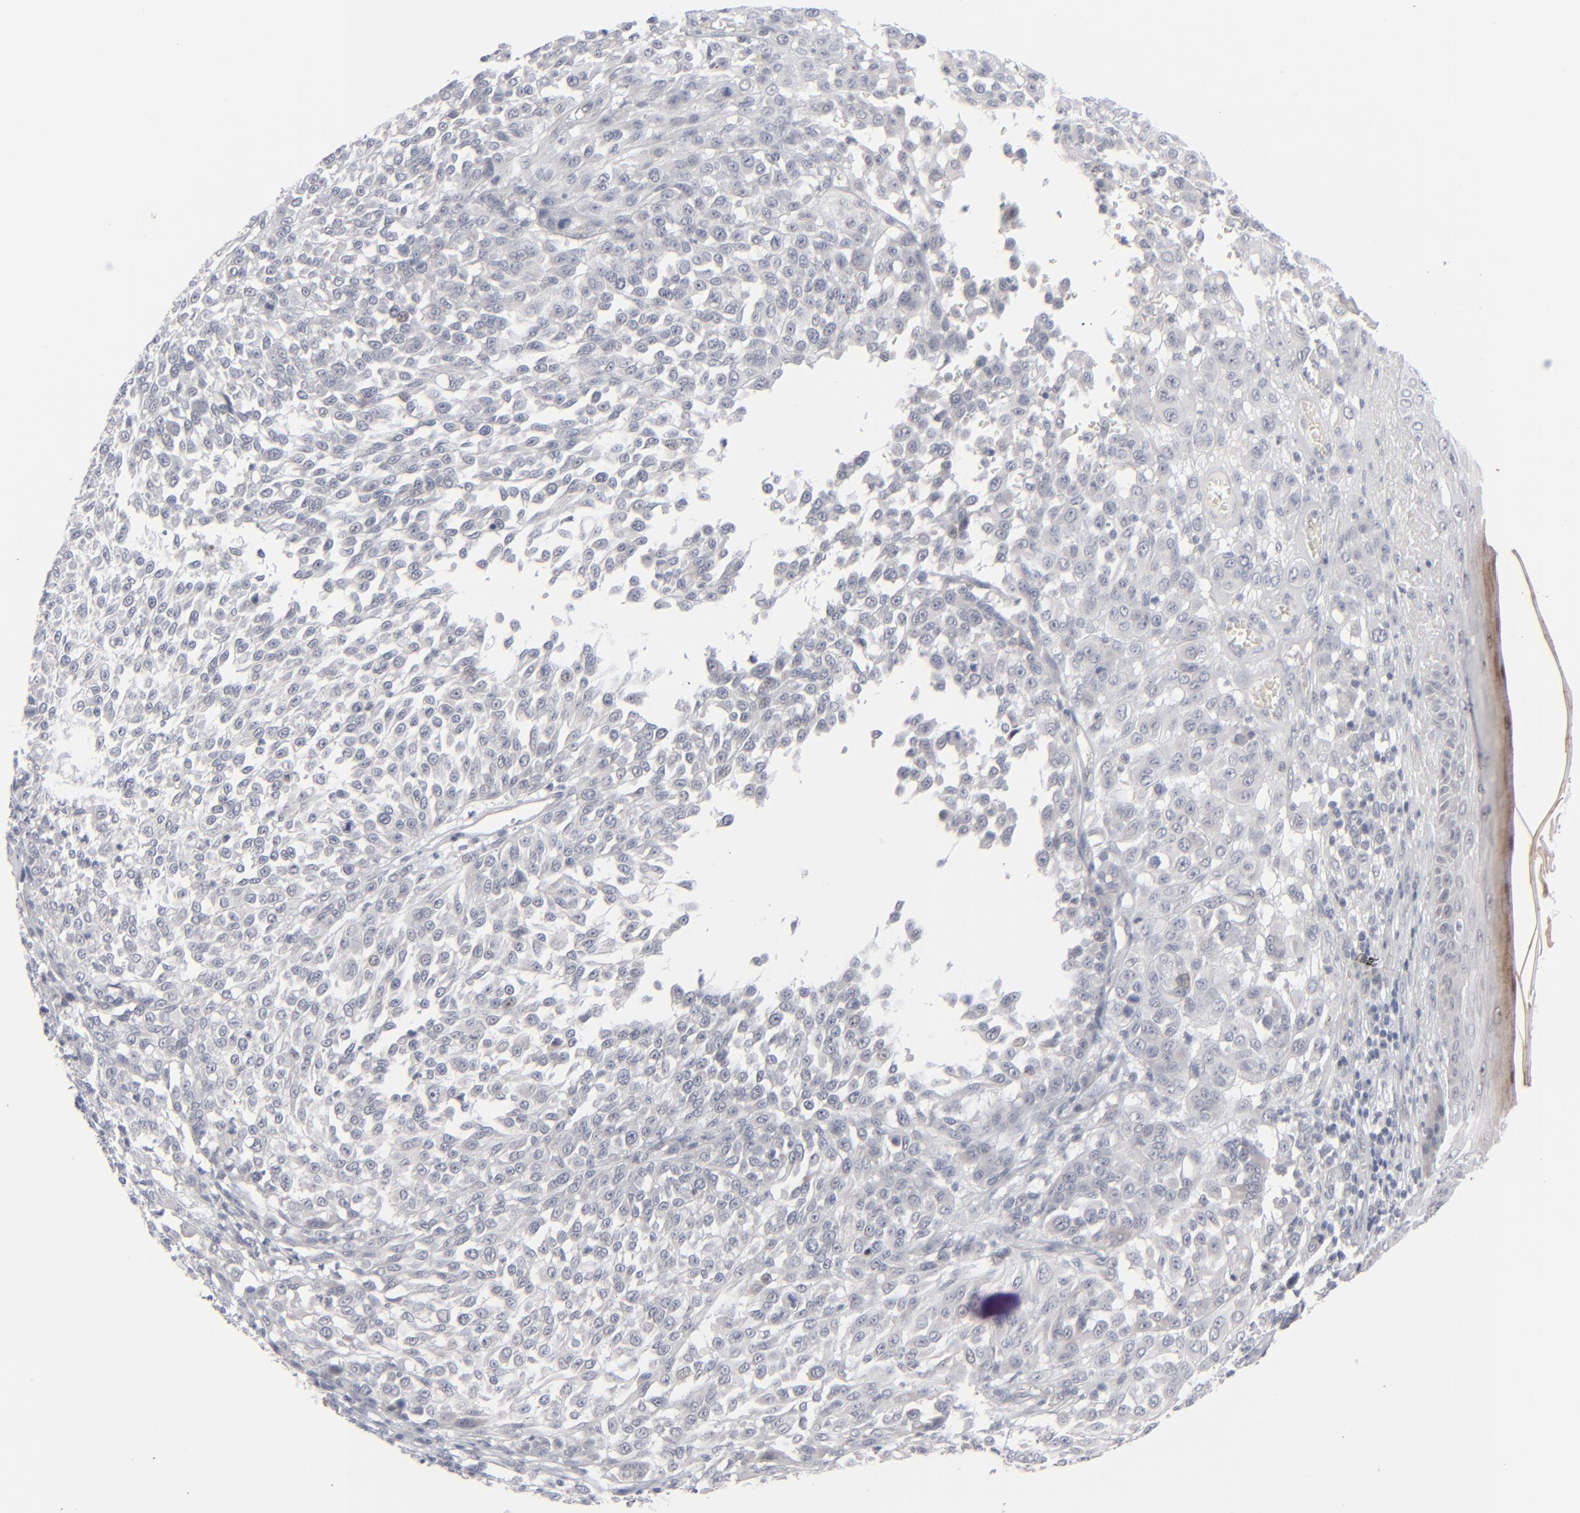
{"staining": {"intensity": "negative", "quantity": "none", "location": "none"}, "tissue": "melanoma", "cell_type": "Tumor cells", "image_type": "cancer", "snomed": [{"axis": "morphology", "description": "Malignant melanoma, NOS"}, {"axis": "topography", "description": "Skin"}], "caption": "Tumor cells show no significant positivity in melanoma. The staining is performed using DAB brown chromogen with nuclei counter-stained in using hematoxylin.", "gene": "POF1B", "patient": {"sex": "female", "age": 49}}